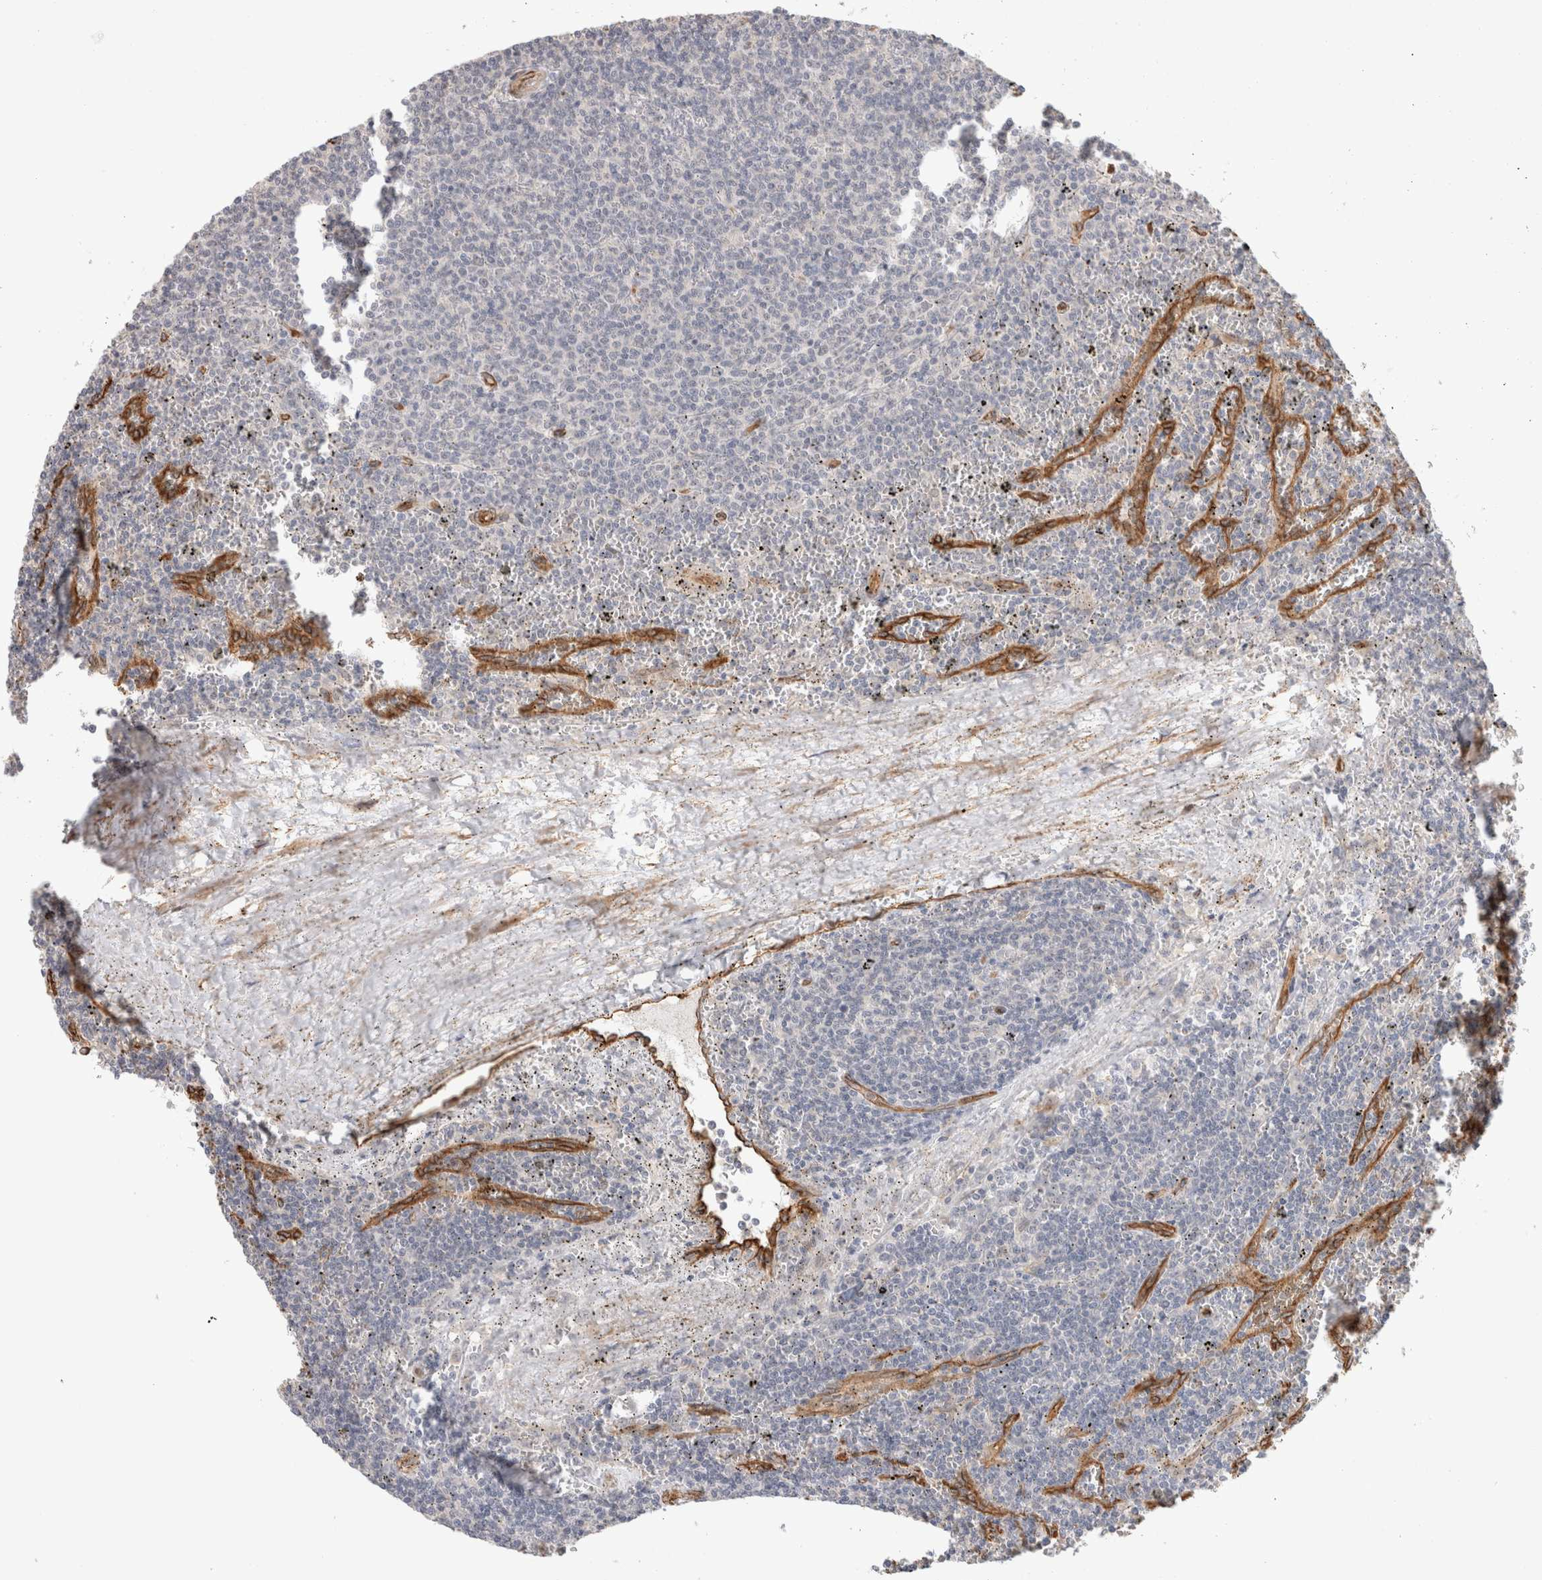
{"staining": {"intensity": "negative", "quantity": "none", "location": "none"}, "tissue": "lymphoma", "cell_type": "Tumor cells", "image_type": "cancer", "snomed": [{"axis": "morphology", "description": "Malignant lymphoma, non-Hodgkin's type, Low grade"}, {"axis": "topography", "description": "Spleen"}], "caption": "Tumor cells show no significant positivity in lymphoma.", "gene": "CAAP1", "patient": {"sex": "female", "age": 50}}